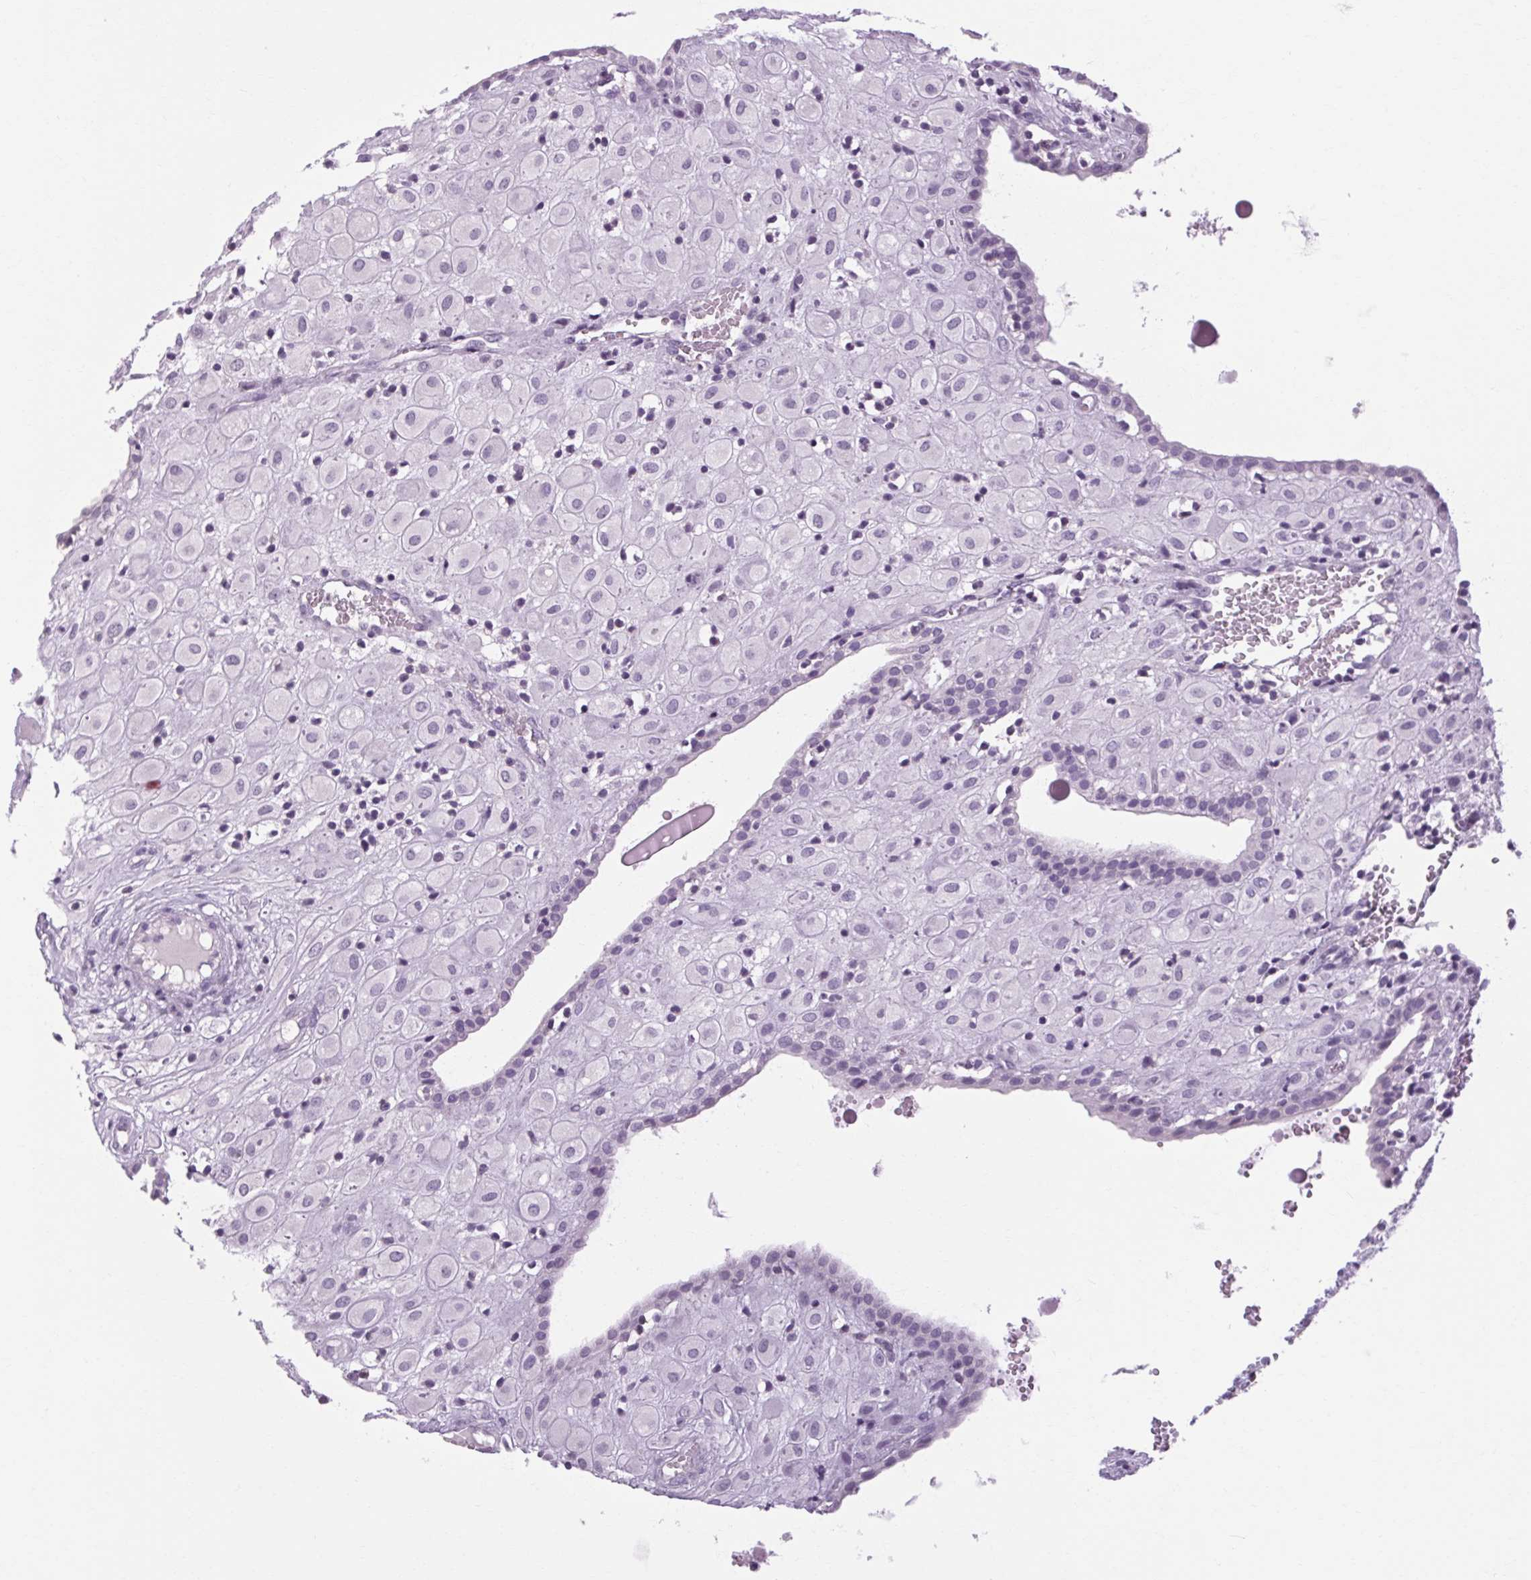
{"staining": {"intensity": "weak", "quantity": "<25%", "location": "cytoplasmic/membranous"}, "tissue": "placenta", "cell_type": "Decidual cells", "image_type": "normal", "snomed": [{"axis": "morphology", "description": "Normal tissue, NOS"}, {"axis": "topography", "description": "Placenta"}], "caption": "Placenta stained for a protein using immunohistochemistry demonstrates no positivity decidual cells.", "gene": "POMC", "patient": {"sex": "female", "age": 24}}